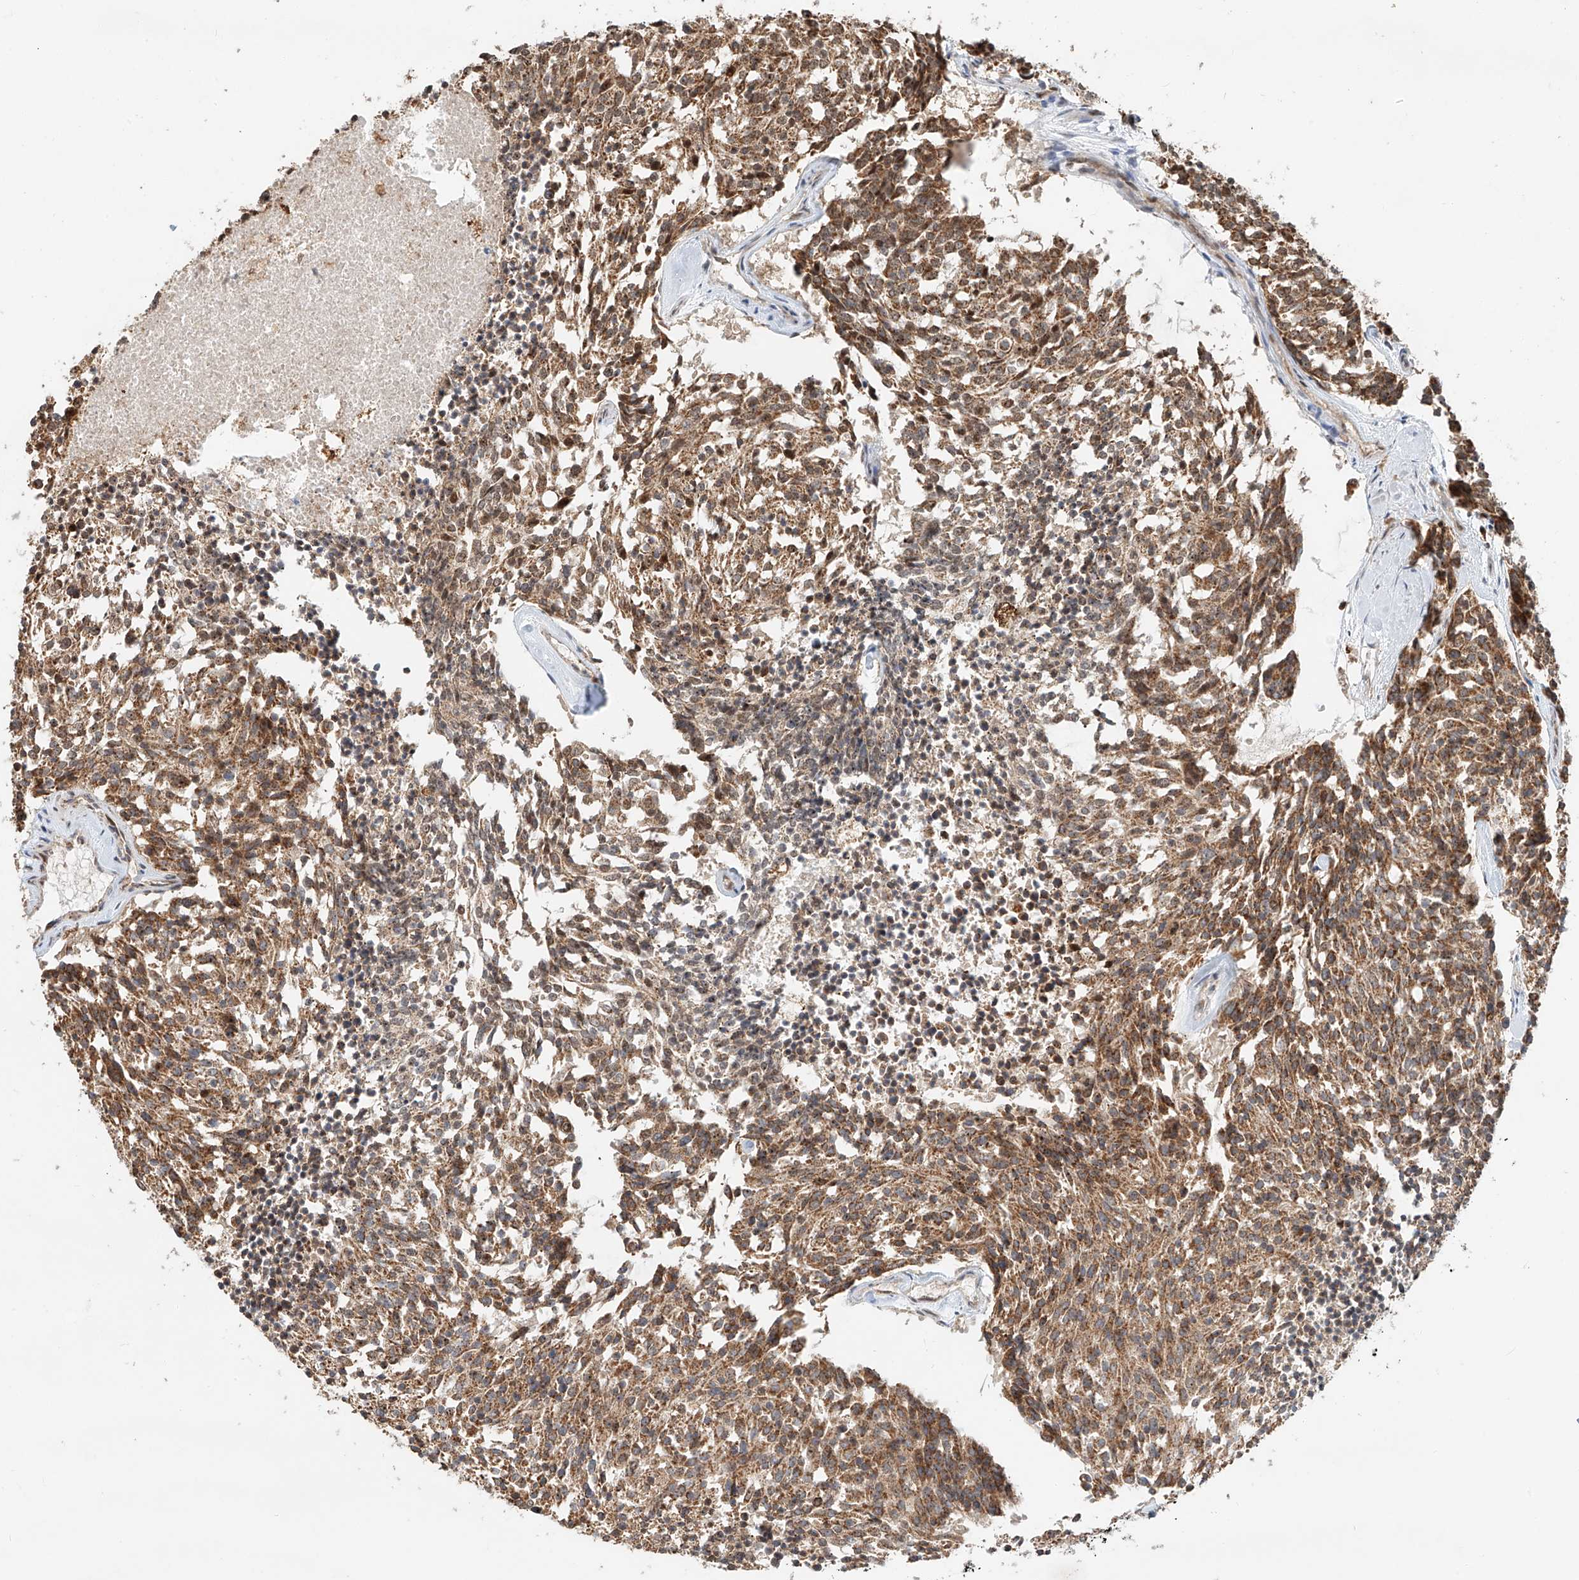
{"staining": {"intensity": "moderate", "quantity": ">75%", "location": "cytoplasmic/membranous"}, "tissue": "carcinoid", "cell_type": "Tumor cells", "image_type": "cancer", "snomed": [{"axis": "morphology", "description": "Carcinoid, malignant, NOS"}, {"axis": "topography", "description": "Pancreas"}], "caption": "Immunohistochemical staining of carcinoid demonstrates medium levels of moderate cytoplasmic/membranous protein staining in approximately >75% of tumor cells.", "gene": "SYTL3", "patient": {"sex": "female", "age": 54}}